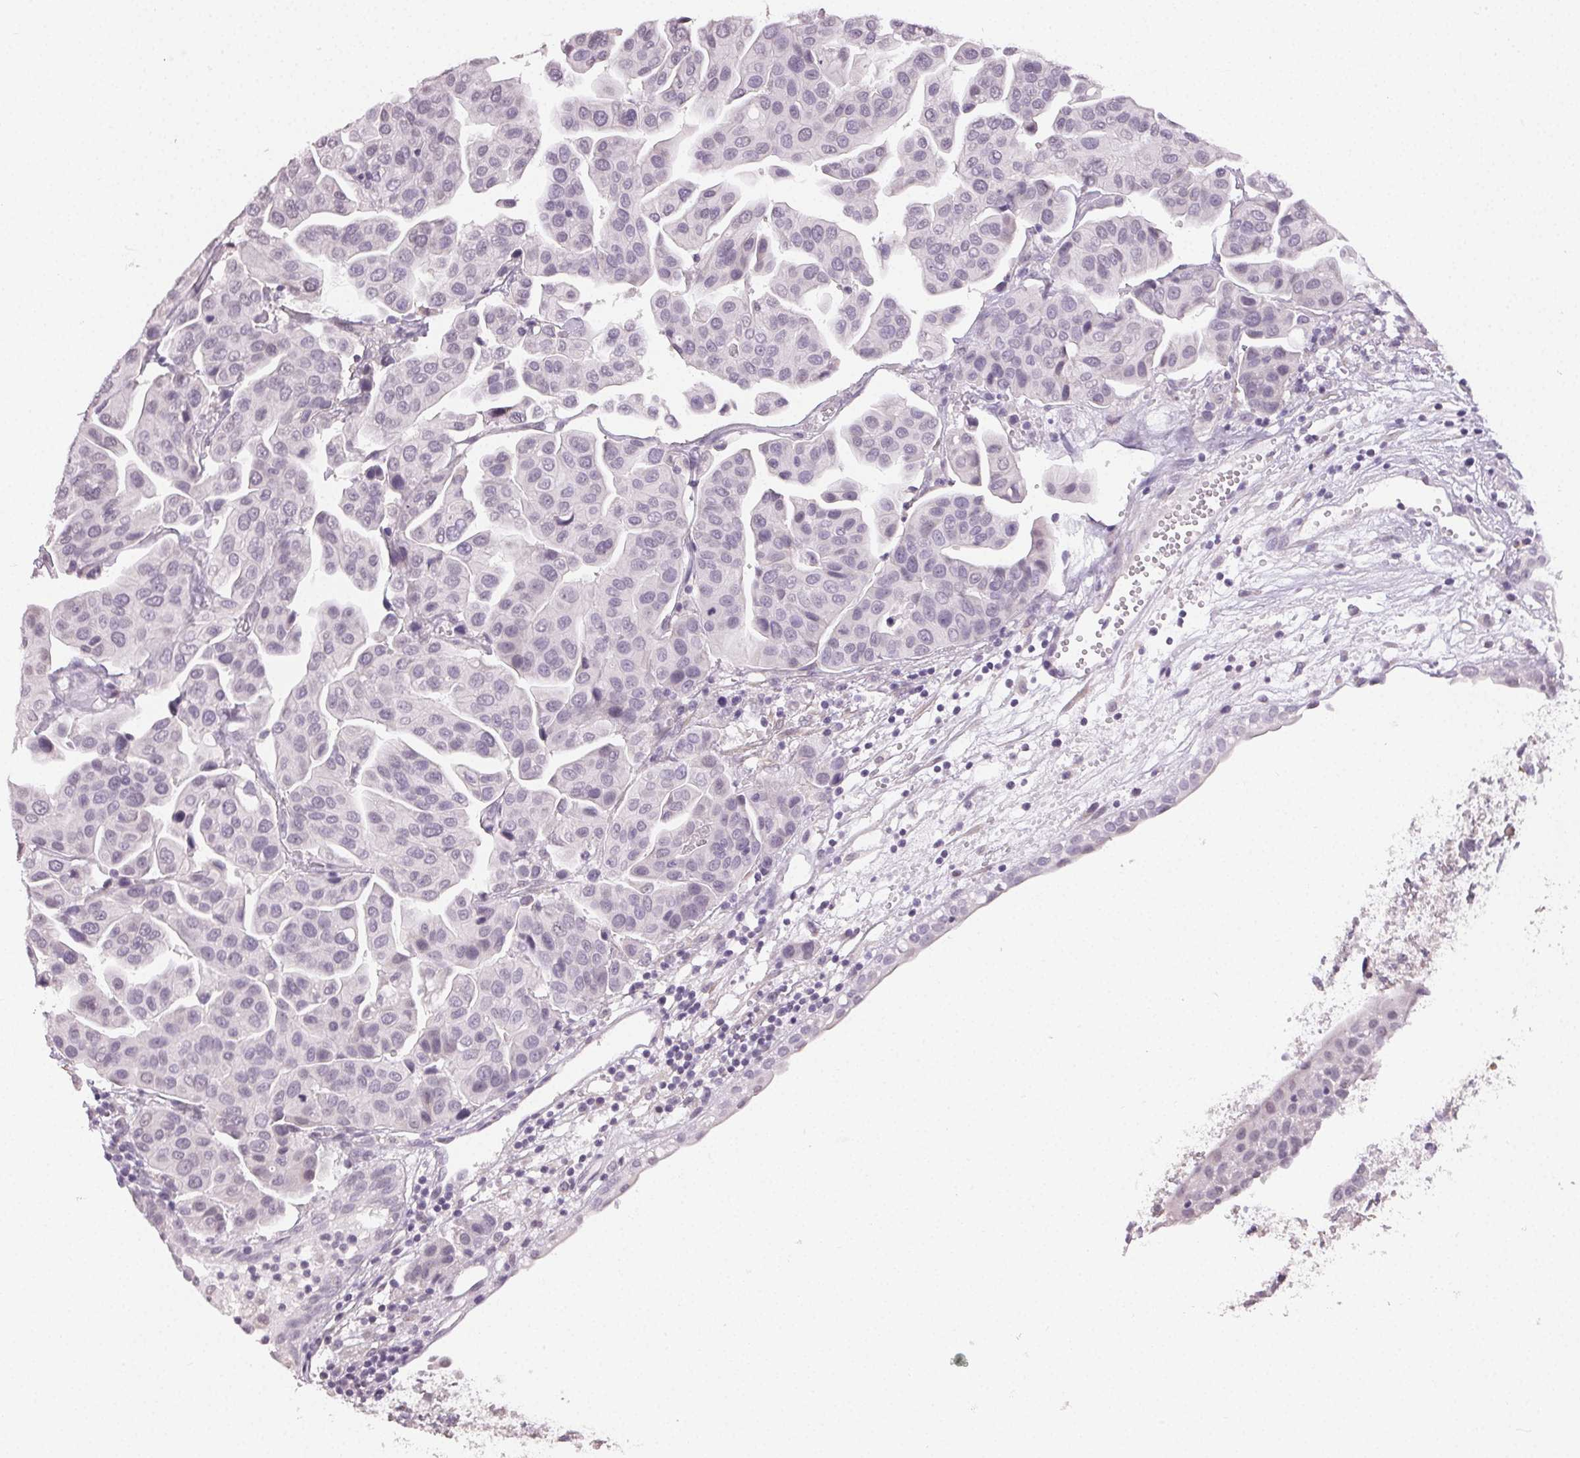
{"staining": {"intensity": "negative", "quantity": "none", "location": "none"}, "tissue": "renal cancer", "cell_type": "Tumor cells", "image_type": "cancer", "snomed": [{"axis": "morphology", "description": "Adenocarcinoma, NOS"}, {"axis": "topography", "description": "Urinary bladder"}], "caption": "Image shows no protein positivity in tumor cells of renal cancer tissue.", "gene": "TMEM174", "patient": {"sex": "male", "age": 61}}